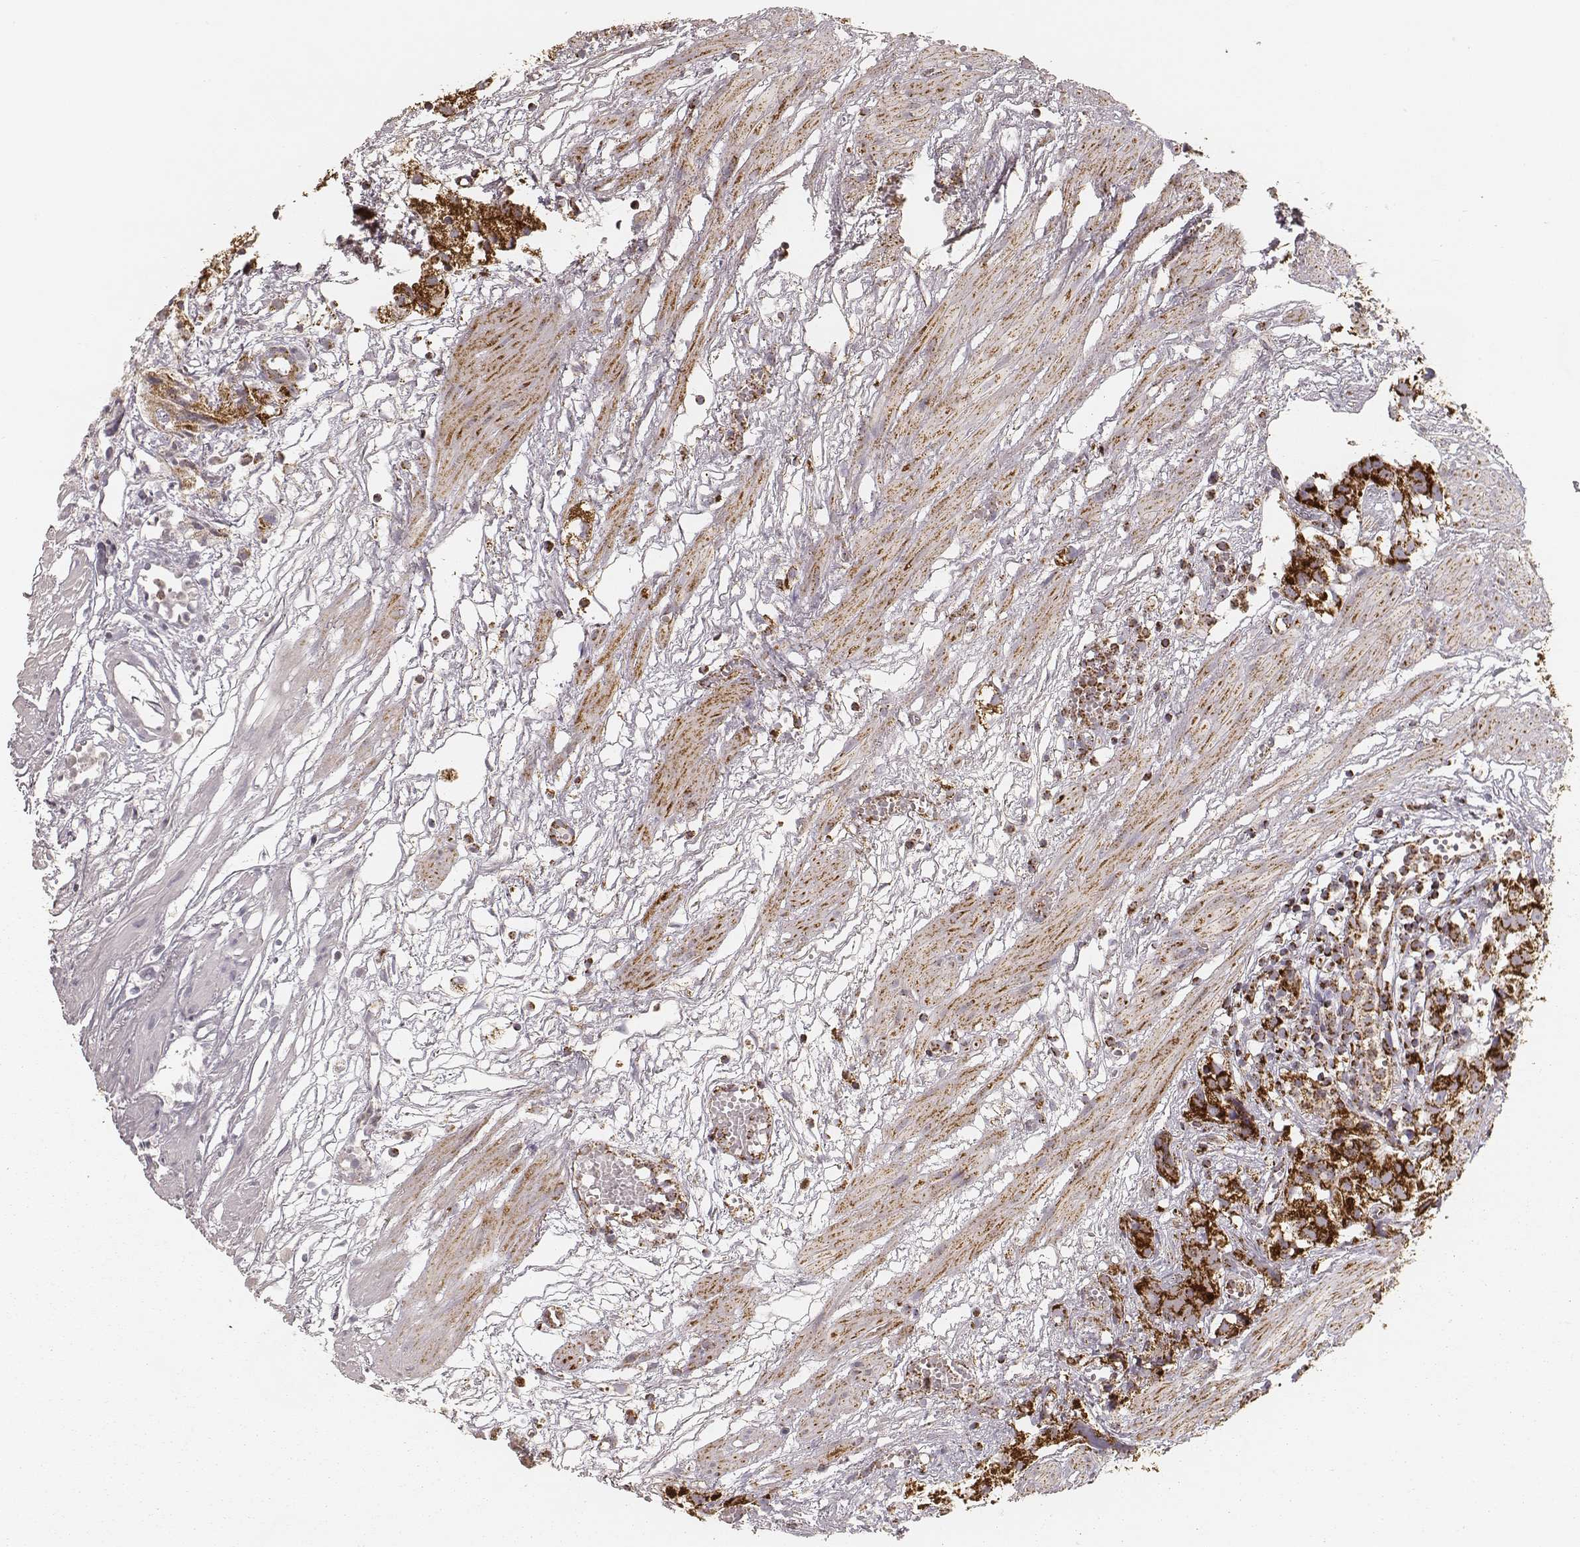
{"staining": {"intensity": "strong", "quantity": ">75%", "location": "cytoplasmic/membranous"}, "tissue": "prostate cancer", "cell_type": "Tumor cells", "image_type": "cancer", "snomed": [{"axis": "morphology", "description": "Adenocarcinoma, High grade"}, {"axis": "topography", "description": "Prostate"}], "caption": "This histopathology image reveals prostate cancer (high-grade adenocarcinoma) stained with immunohistochemistry to label a protein in brown. The cytoplasmic/membranous of tumor cells show strong positivity for the protein. Nuclei are counter-stained blue.", "gene": "CS", "patient": {"sex": "male", "age": 68}}